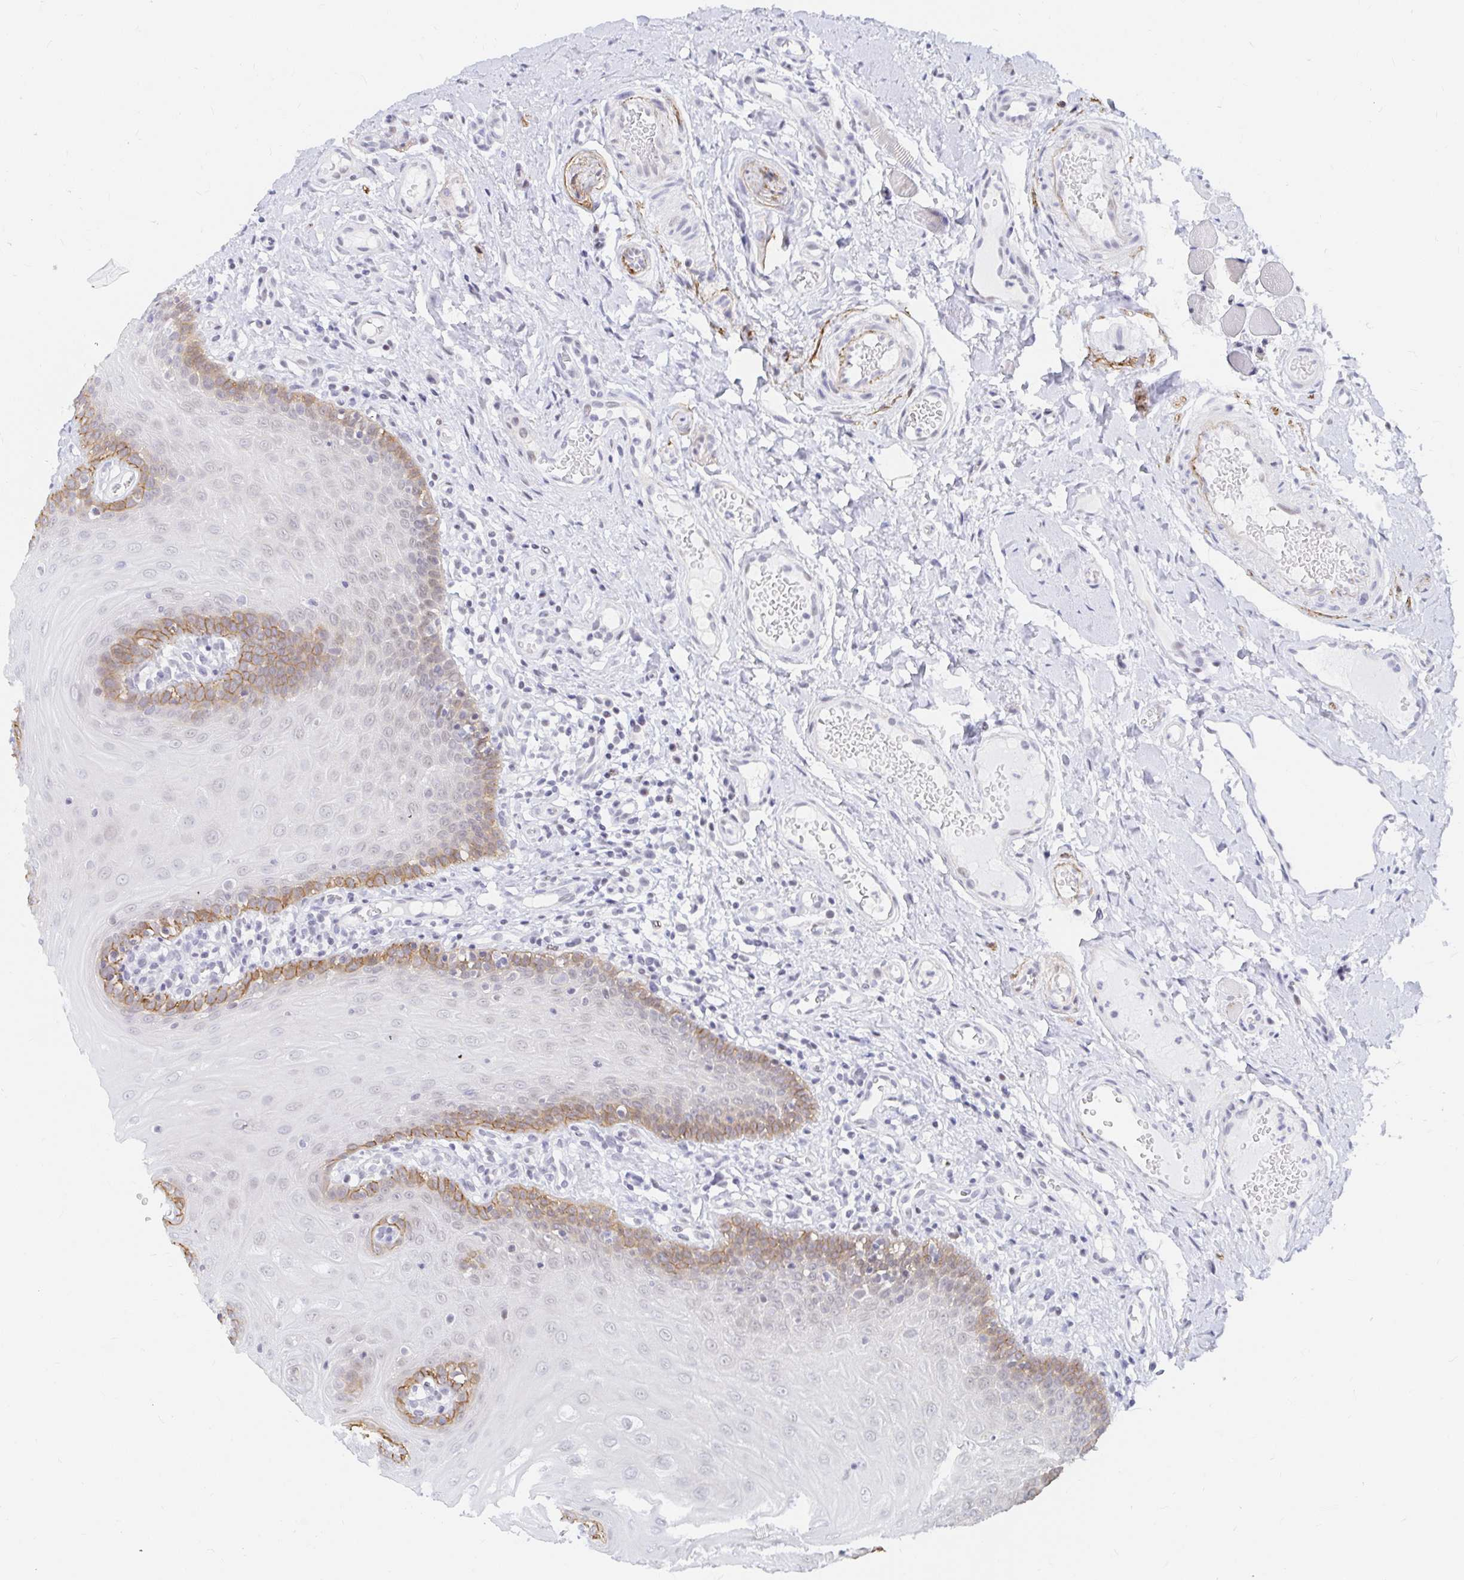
{"staining": {"intensity": "moderate", "quantity": "25%-75%", "location": "cytoplasmic/membranous"}, "tissue": "oral mucosa", "cell_type": "Squamous epithelial cells", "image_type": "normal", "snomed": [{"axis": "morphology", "description": "Normal tissue, NOS"}, {"axis": "topography", "description": "Oral tissue"}, {"axis": "topography", "description": "Tounge, NOS"}], "caption": "Brown immunohistochemical staining in benign oral mucosa reveals moderate cytoplasmic/membranous expression in approximately 25%-75% of squamous epithelial cells. (Brightfield microscopy of DAB IHC at high magnification).", "gene": "COL28A1", "patient": {"sex": "female", "age": 58}}